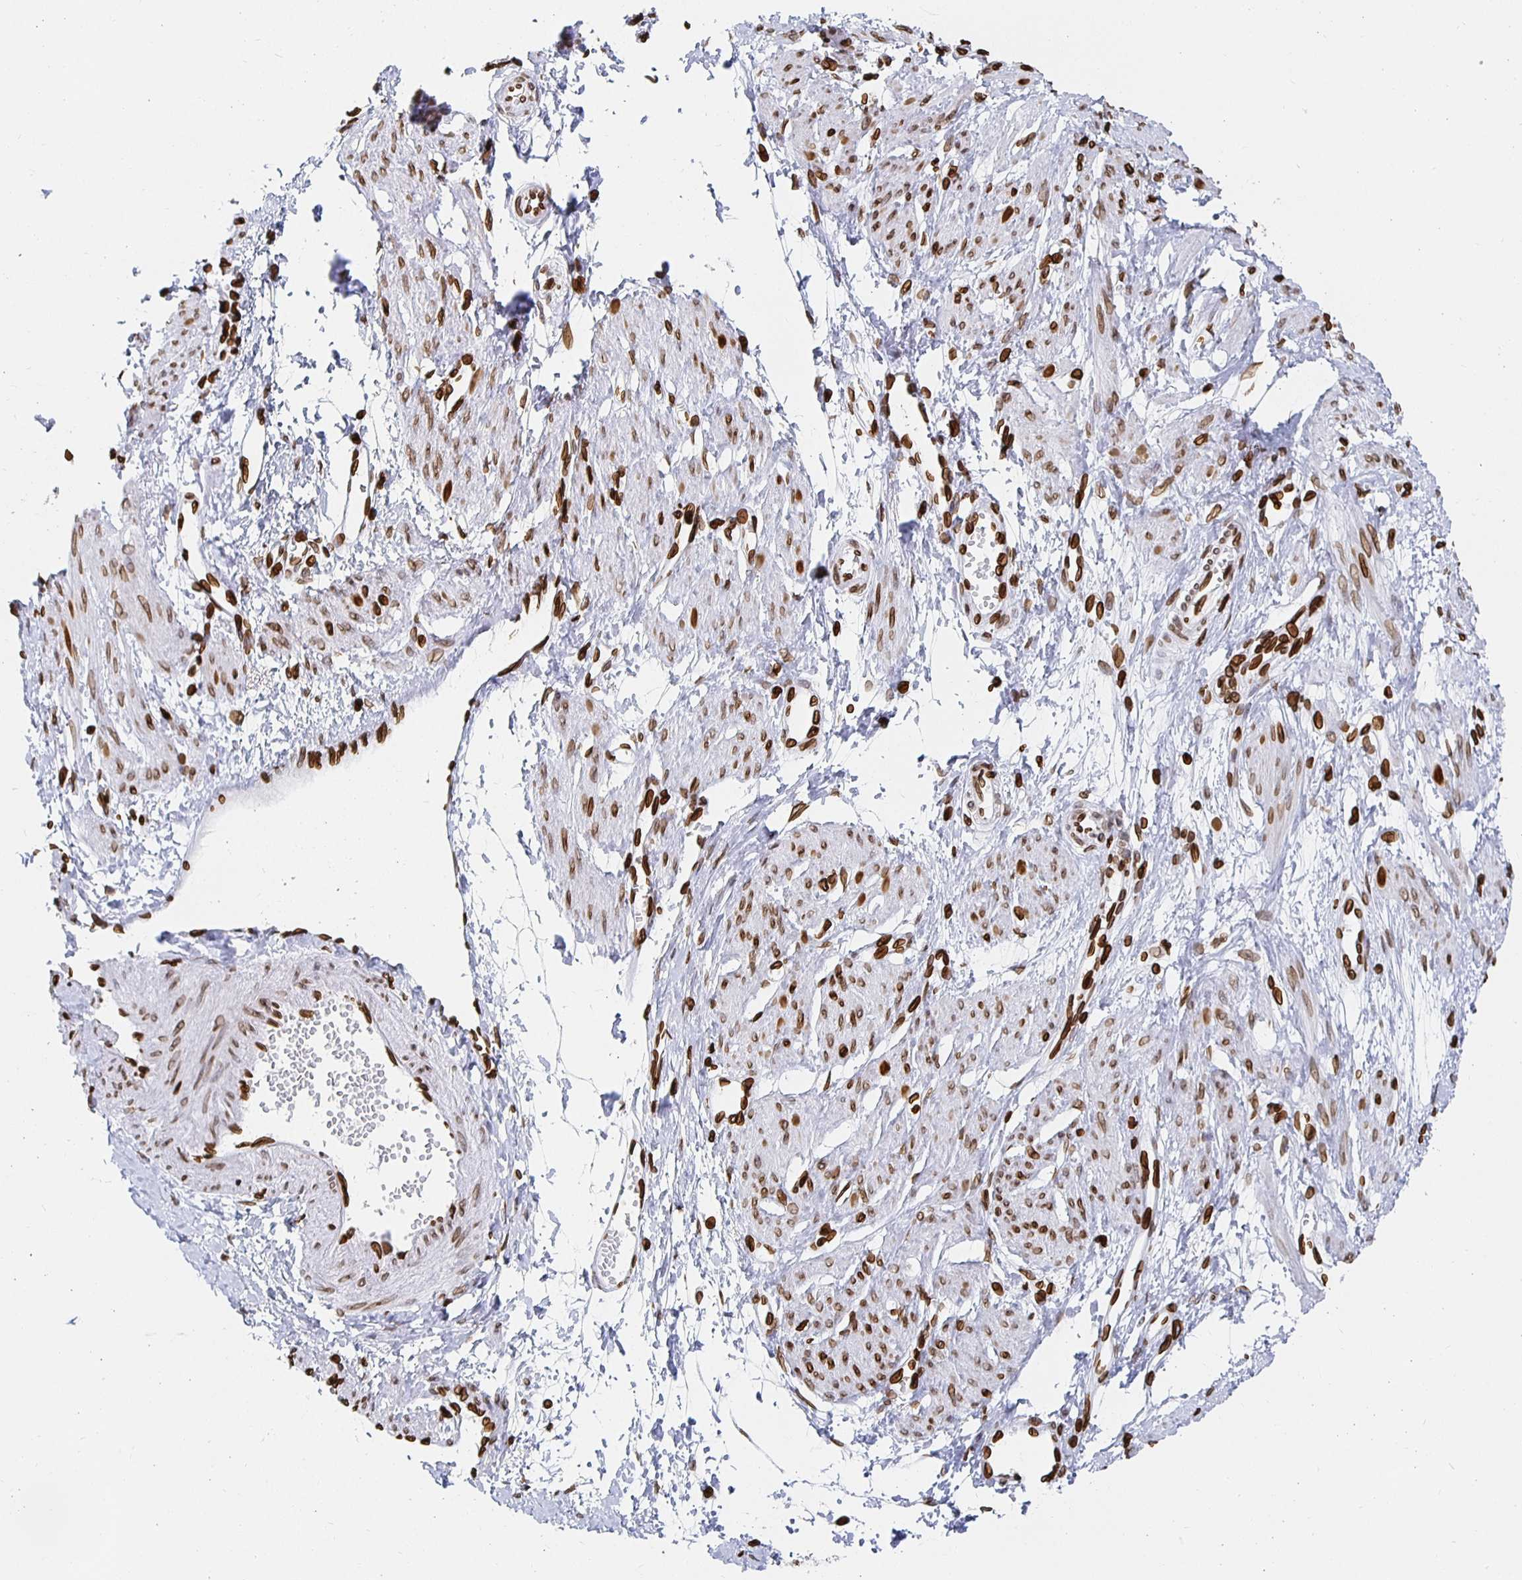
{"staining": {"intensity": "moderate", "quantity": ">75%", "location": "cytoplasmic/membranous,nuclear"}, "tissue": "smooth muscle", "cell_type": "Smooth muscle cells", "image_type": "normal", "snomed": [{"axis": "morphology", "description": "Normal tissue, NOS"}, {"axis": "topography", "description": "Smooth muscle"}, {"axis": "topography", "description": "Uterus"}], "caption": "Protein expression analysis of benign smooth muscle reveals moderate cytoplasmic/membranous,nuclear positivity in about >75% of smooth muscle cells.", "gene": "LMNB1", "patient": {"sex": "female", "age": 39}}